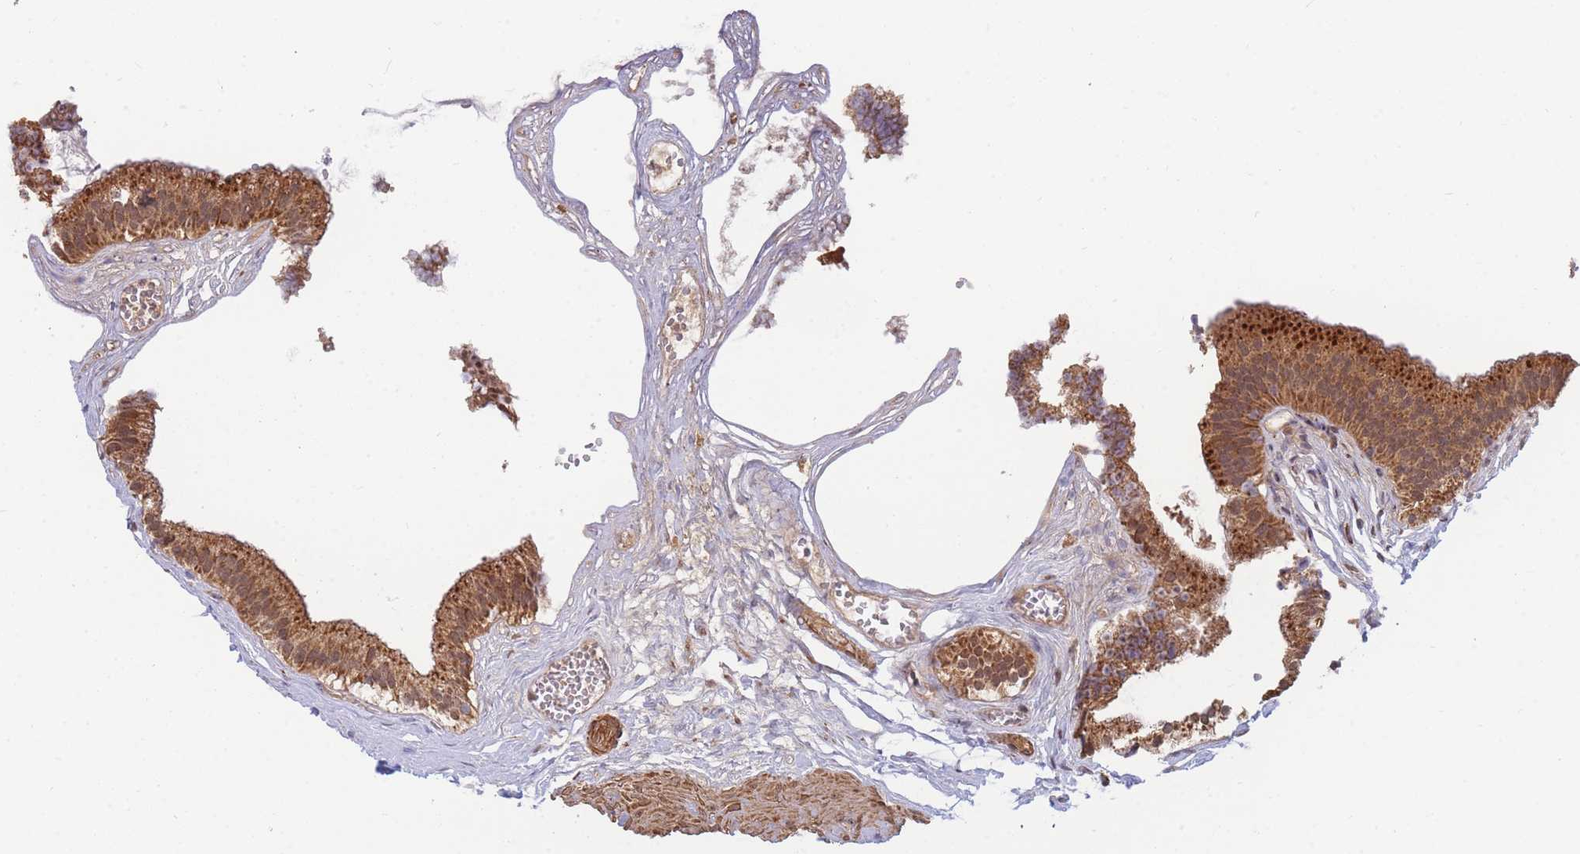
{"staining": {"intensity": "strong", "quantity": ">75%", "location": "cytoplasmic/membranous"}, "tissue": "gallbladder", "cell_type": "Glandular cells", "image_type": "normal", "snomed": [{"axis": "morphology", "description": "Normal tissue, NOS"}, {"axis": "topography", "description": "Gallbladder"}], "caption": "Protein analysis of unremarkable gallbladder reveals strong cytoplasmic/membranous staining in about >75% of glandular cells.", "gene": "ENSG00000276345", "patient": {"sex": "female", "age": 54}}